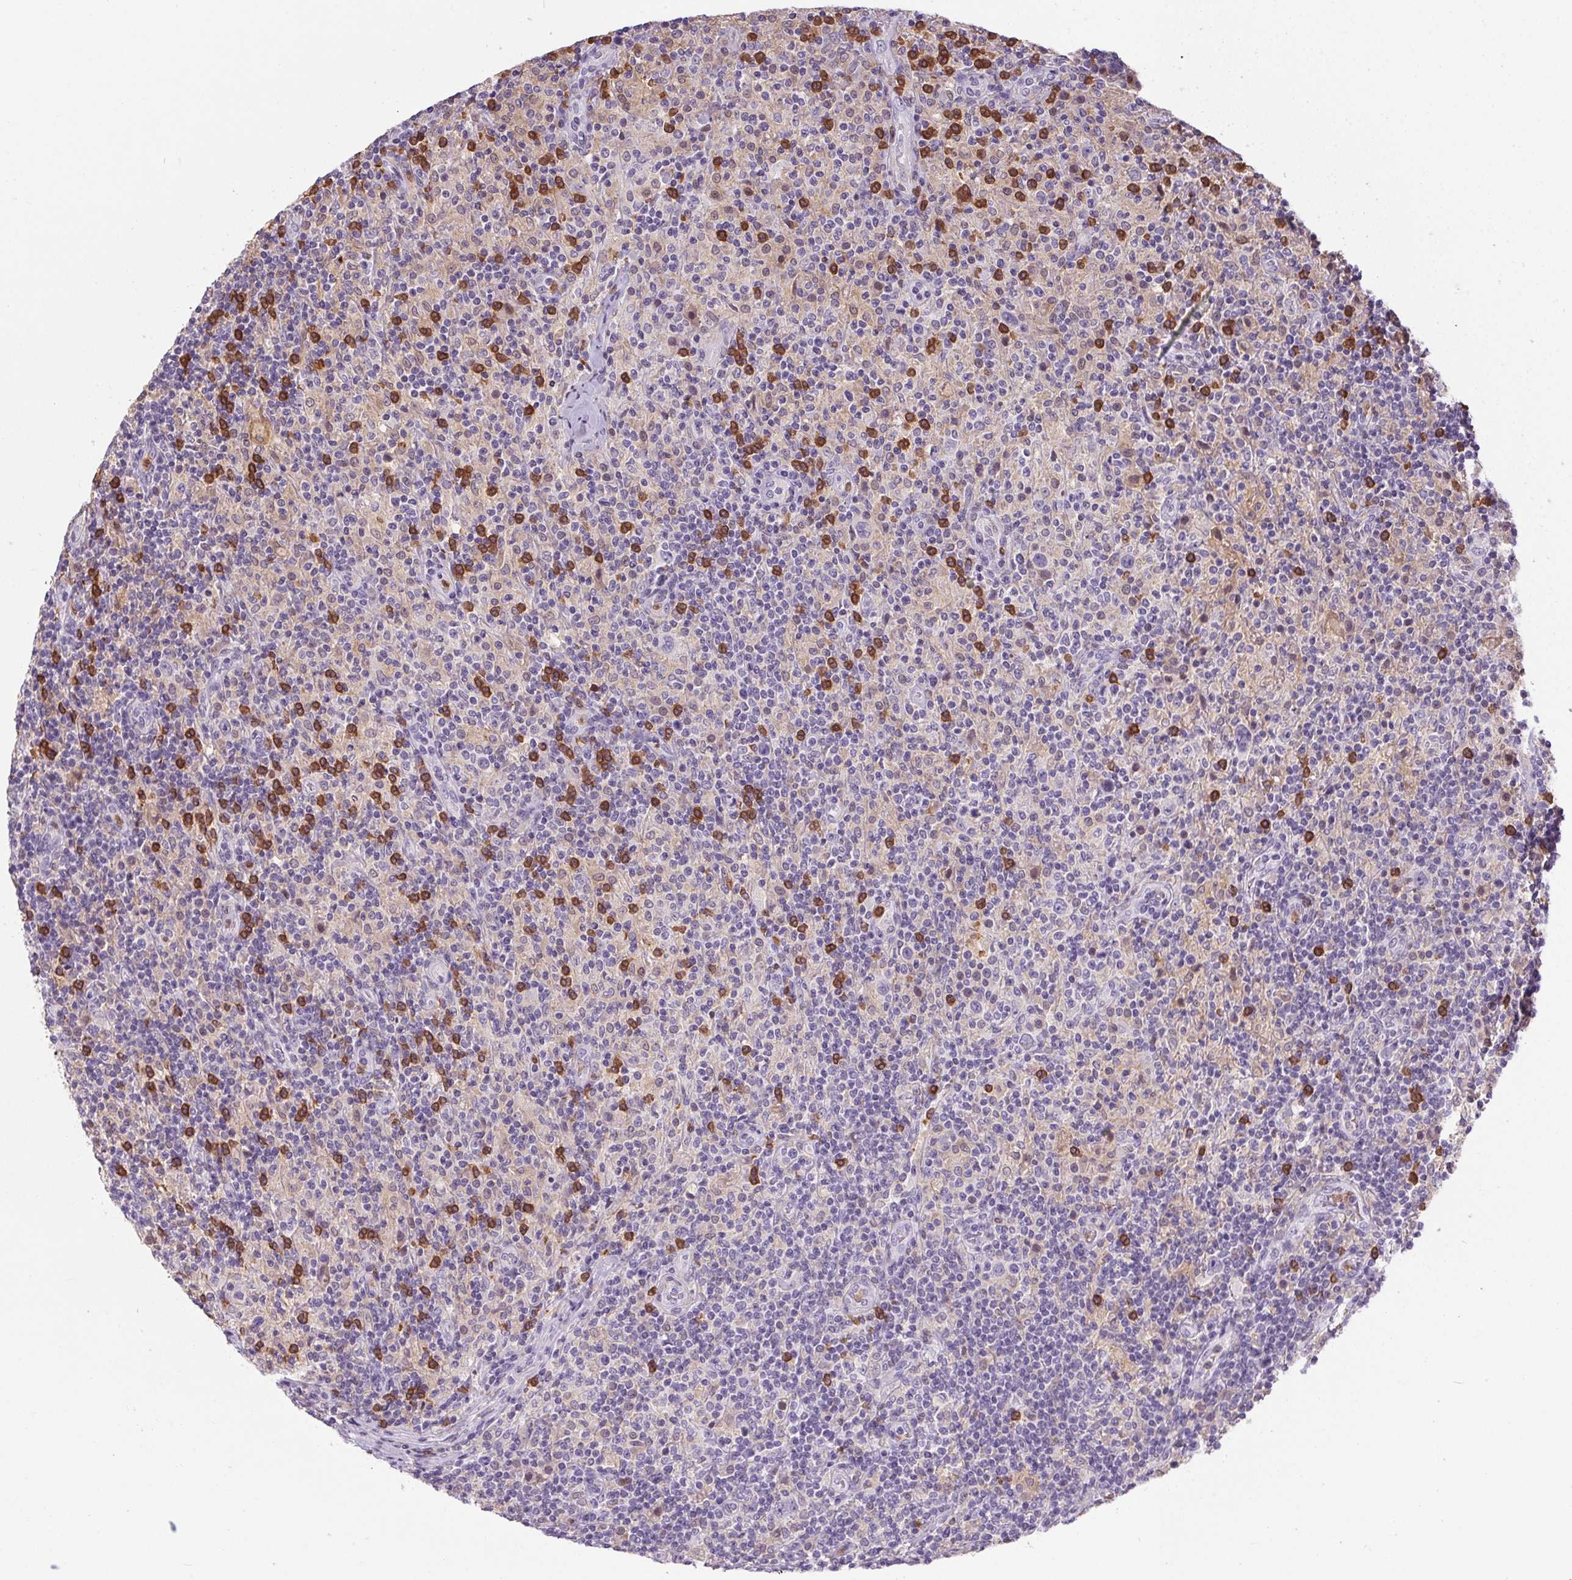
{"staining": {"intensity": "negative", "quantity": "none", "location": "none"}, "tissue": "lymphoma", "cell_type": "Tumor cells", "image_type": "cancer", "snomed": [{"axis": "morphology", "description": "Hodgkin's disease, NOS"}, {"axis": "topography", "description": "Lymph node"}], "caption": "Immunohistochemical staining of lymphoma exhibits no significant expression in tumor cells.", "gene": "DNAJC5G", "patient": {"sex": "male", "age": 70}}